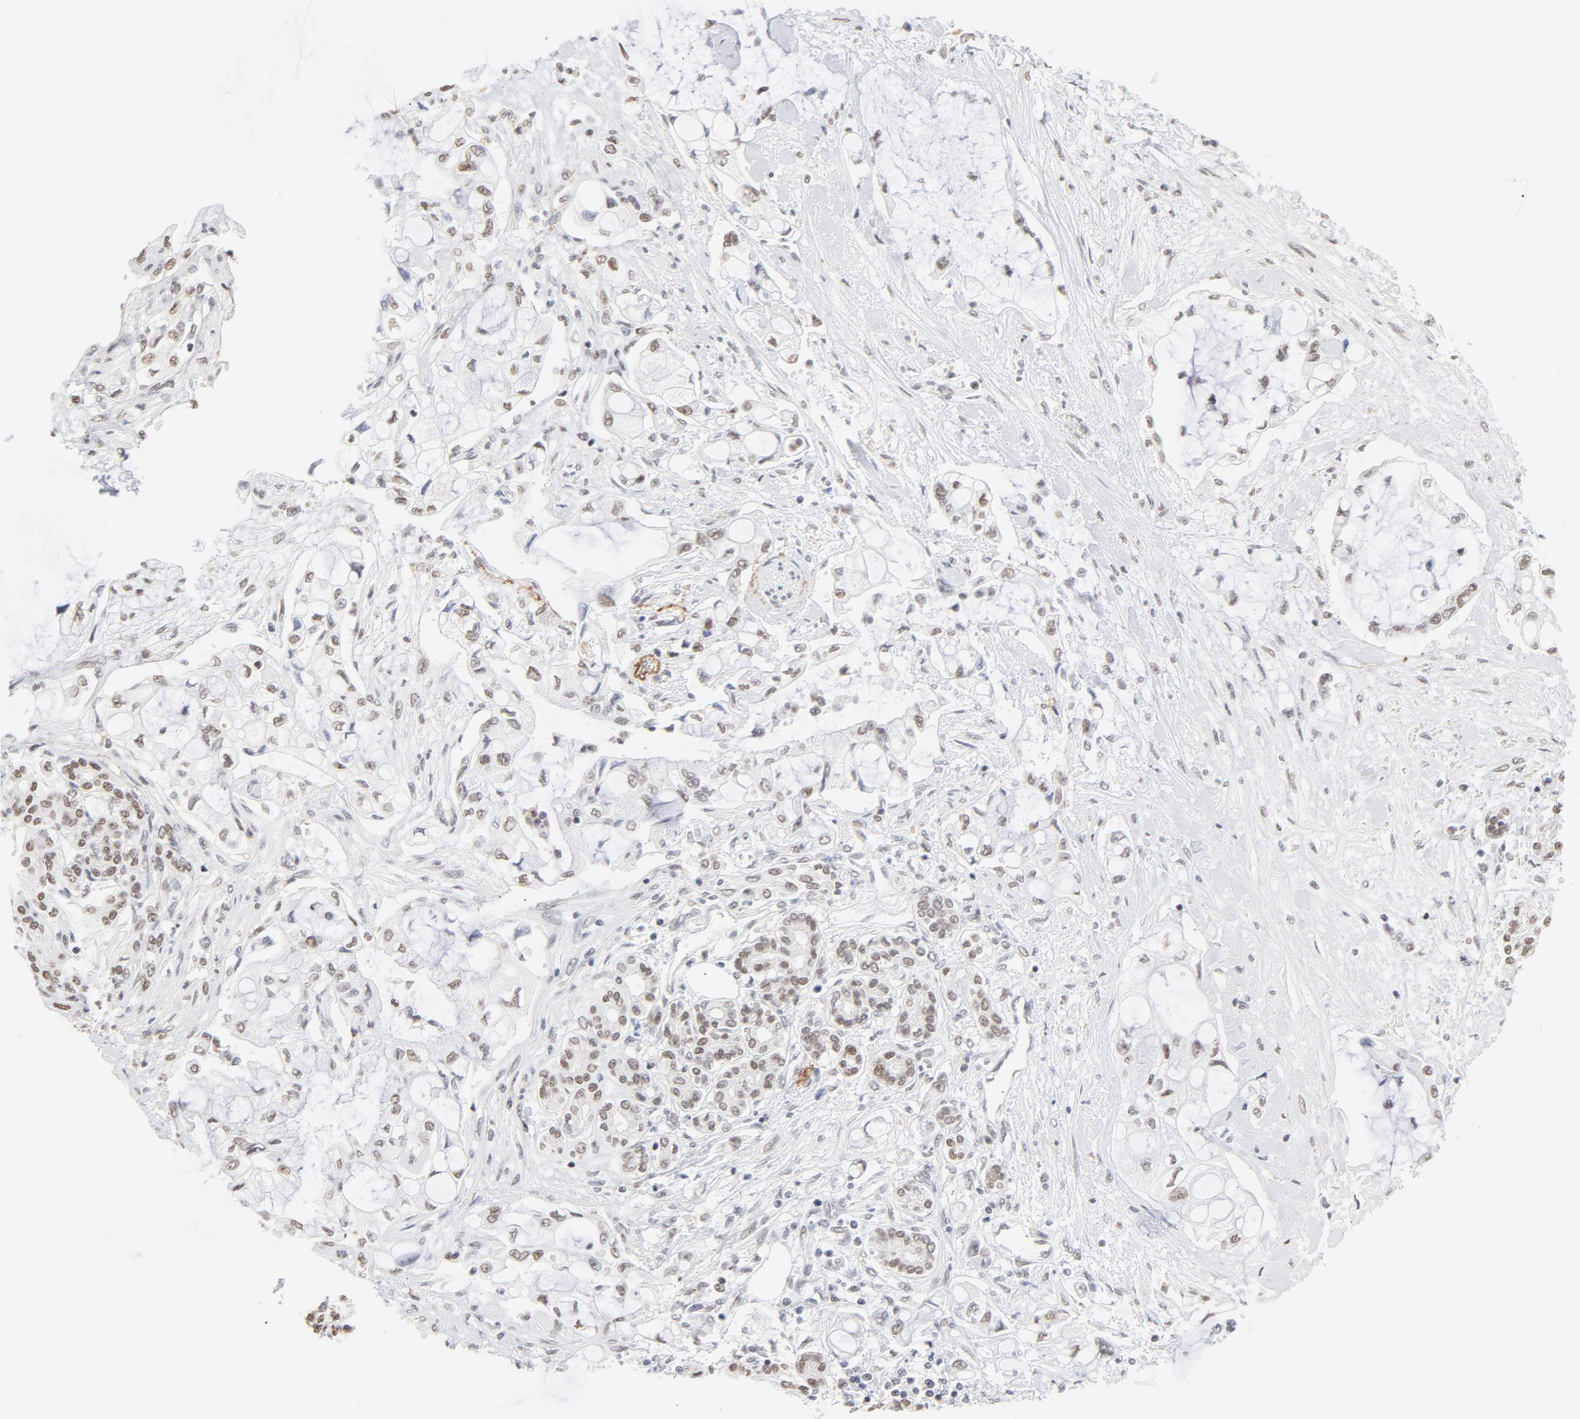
{"staining": {"intensity": "weak", "quantity": "<25%", "location": "nuclear"}, "tissue": "pancreatic cancer", "cell_type": "Tumor cells", "image_type": "cancer", "snomed": [{"axis": "morphology", "description": "Adenocarcinoma, NOS"}, {"axis": "topography", "description": "Pancreas"}], "caption": "Human adenocarcinoma (pancreatic) stained for a protein using immunohistochemistry displays no expression in tumor cells.", "gene": "PBX1", "patient": {"sex": "female", "age": 70}}